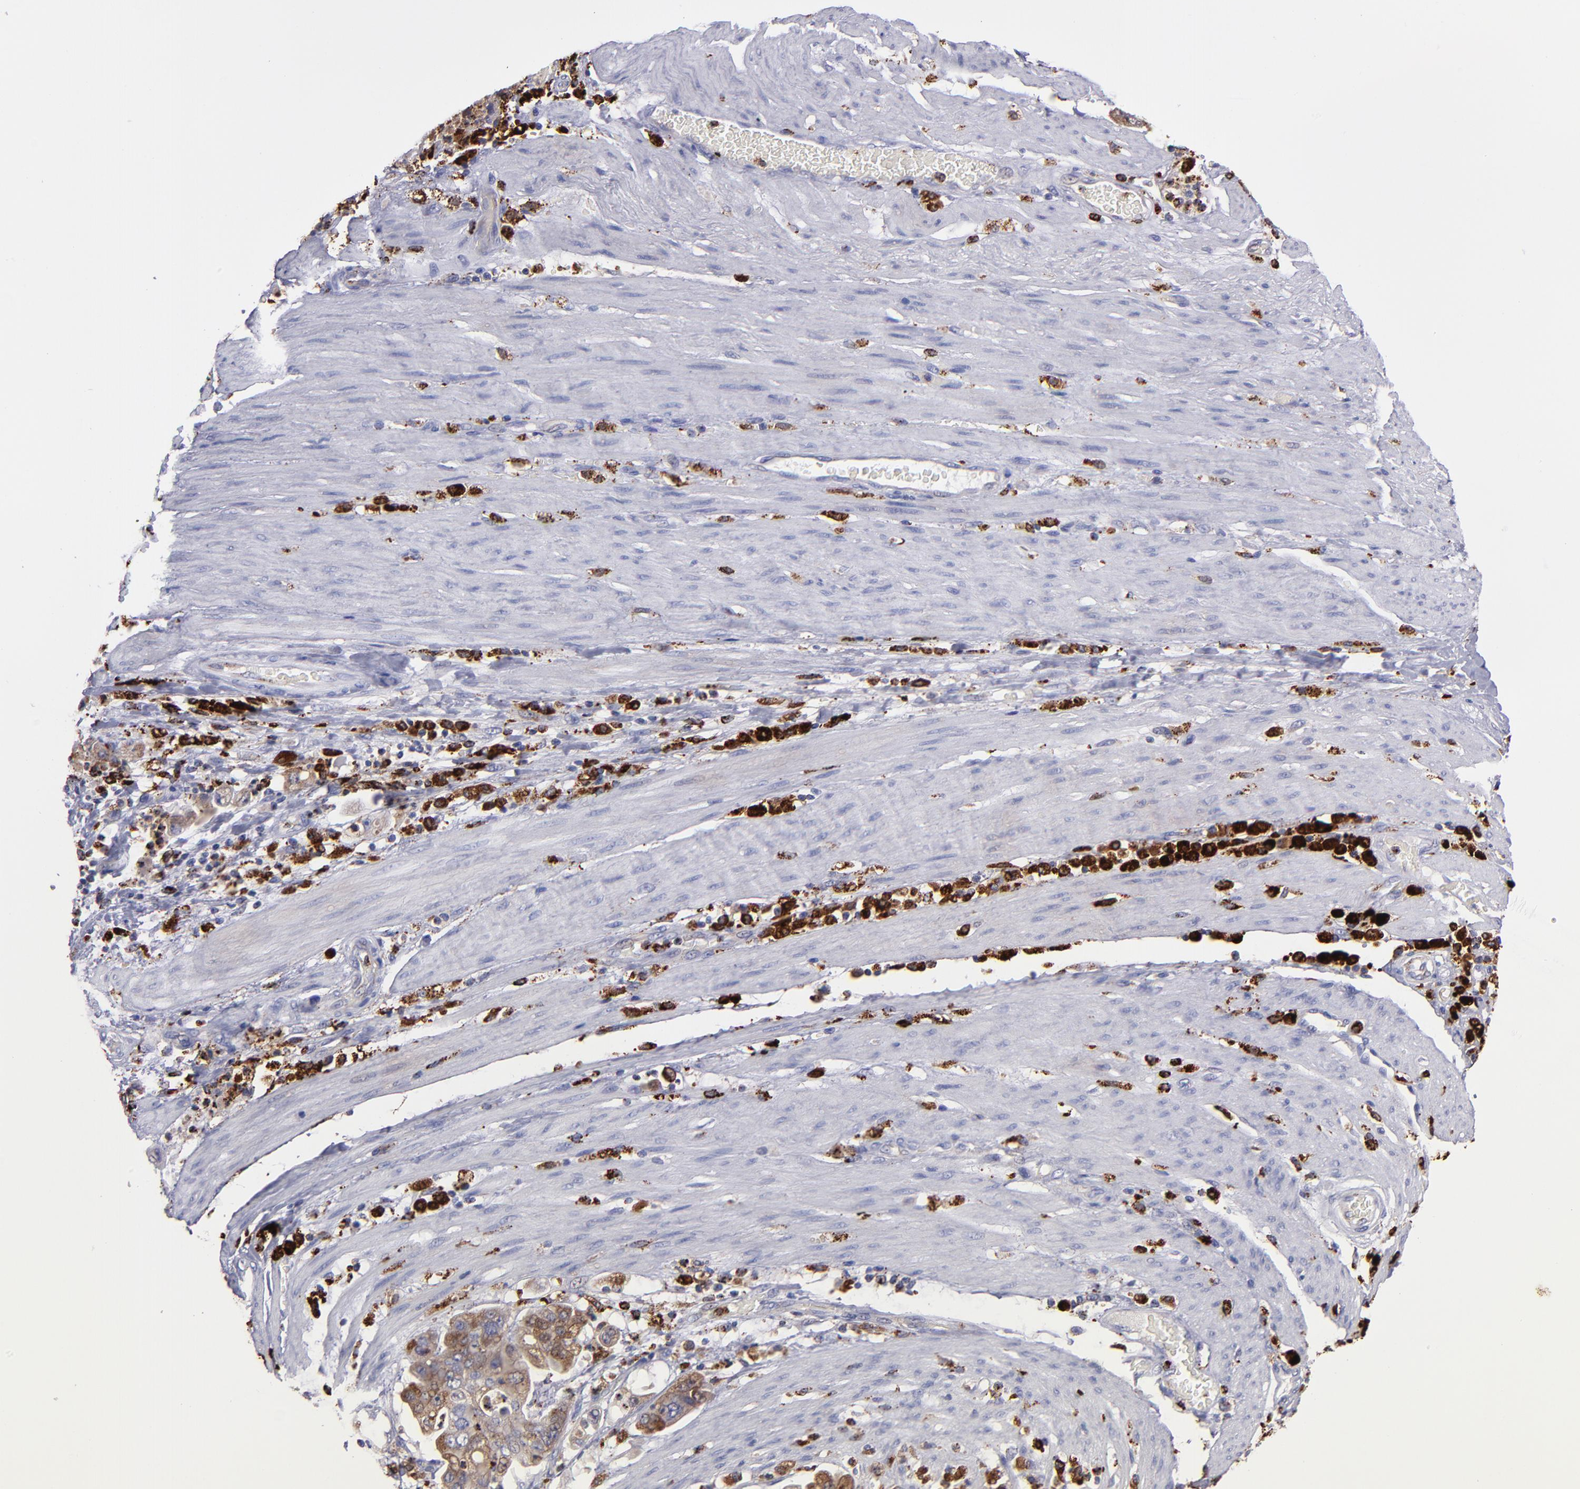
{"staining": {"intensity": "strong", "quantity": ">75%", "location": "cytoplasmic/membranous"}, "tissue": "stomach cancer", "cell_type": "Tumor cells", "image_type": "cancer", "snomed": [{"axis": "morphology", "description": "Adenocarcinoma, NOS"}, {"axis": "topography", "description": "Stomach"}], "caption": "High-magnification brightfield microscopy of stomach adenocarcinoma stained with DAB (3,3'-diaminobenzidine) (brown) and counterstained with hematoxylin (blue). tumor cells exhibit strong cytoplasmic/membranous positivity is appreciated in approximately>75% of cells. (IHC, brightfield microscopy, high magnification).", "gene": "CTSS", "patient": {"sex": "male", "age": 62}}